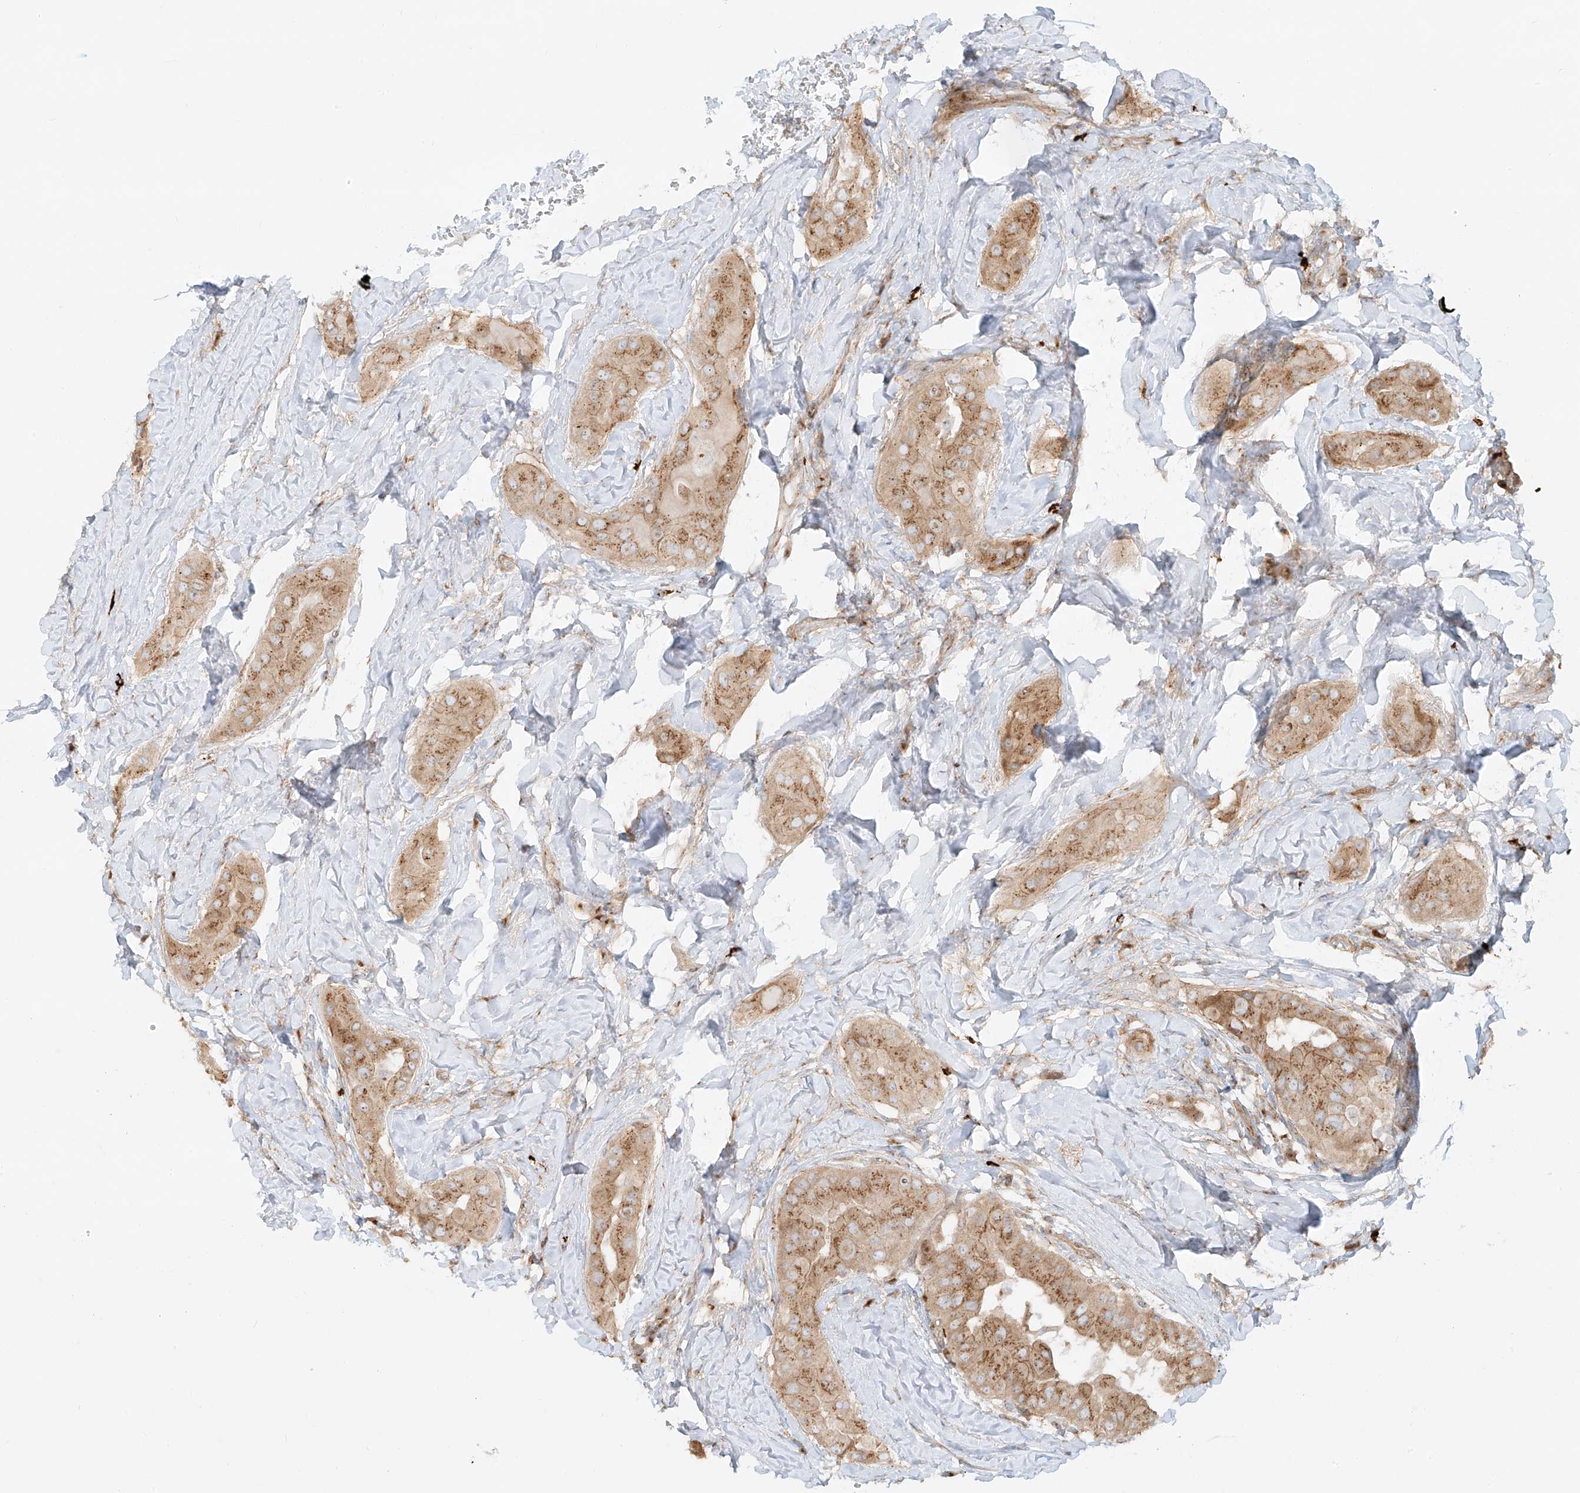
{"staining": {"intensity": "moderate", "quantity": ">75%", "location": "cytoplasmic/membranous"}, "tissue": "thyroid cancer", "cell_type": "Tumor cells", "image_type": "cancer", "snomed": [{"axis": "morphology", "description": "Papillary adenocarcinoma, NOS"}, {"axis": "topography", "description": "Thyroid gland"}], "caption": "Immunohistochemistry (IHC) photomicrograph of neoplastic tissue: human thyroid cancer stained using IHC reveals medium levels of moderate protein expression localized specifically in the cytoplasmic/membranous of tumor cells, appearing as a cytoplasmic/membranous brown color.", "gene": "ZNF287", "patient": {"sex": "male", "age": 33}}